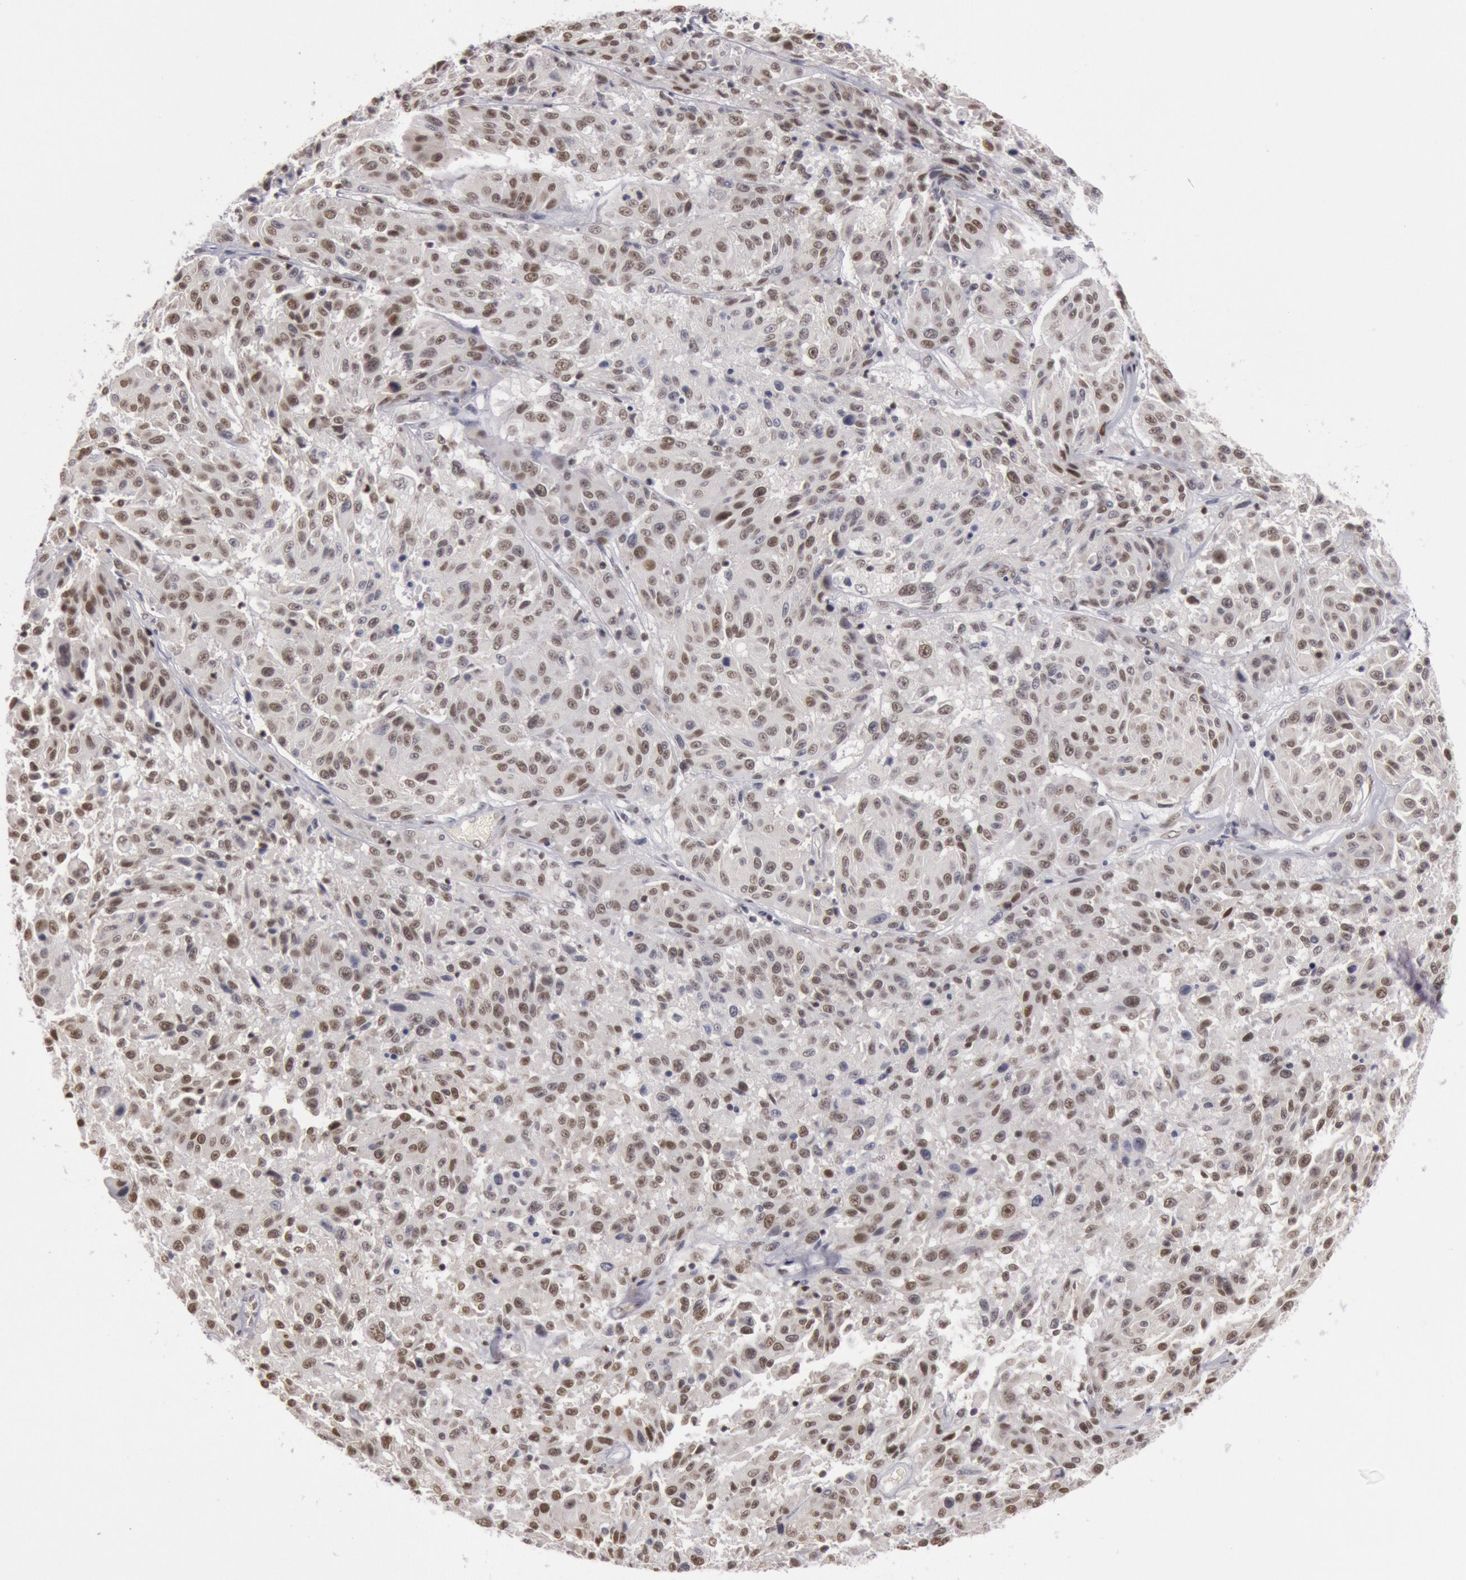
{"staining": {"intensity": "moderate", "quantity": ">75%", "location": "nuclear"}, "tissue": "melanoma", "cell_type": "Tumor cells", "image_type": "cancer", "snomed": [{"axis": "morphology", "description": "Malignant melanoma, NOS"}, {"axis": "topography", "description": "Skin"}], "caption": "The histopathology image reveals immunohistochemical staining of malignant melanoma. There is moderate nuclear staining is identified in about >75% of tumor cells.", "gene": "ESS2", "patient": {"sex": "female", "age": 77}}